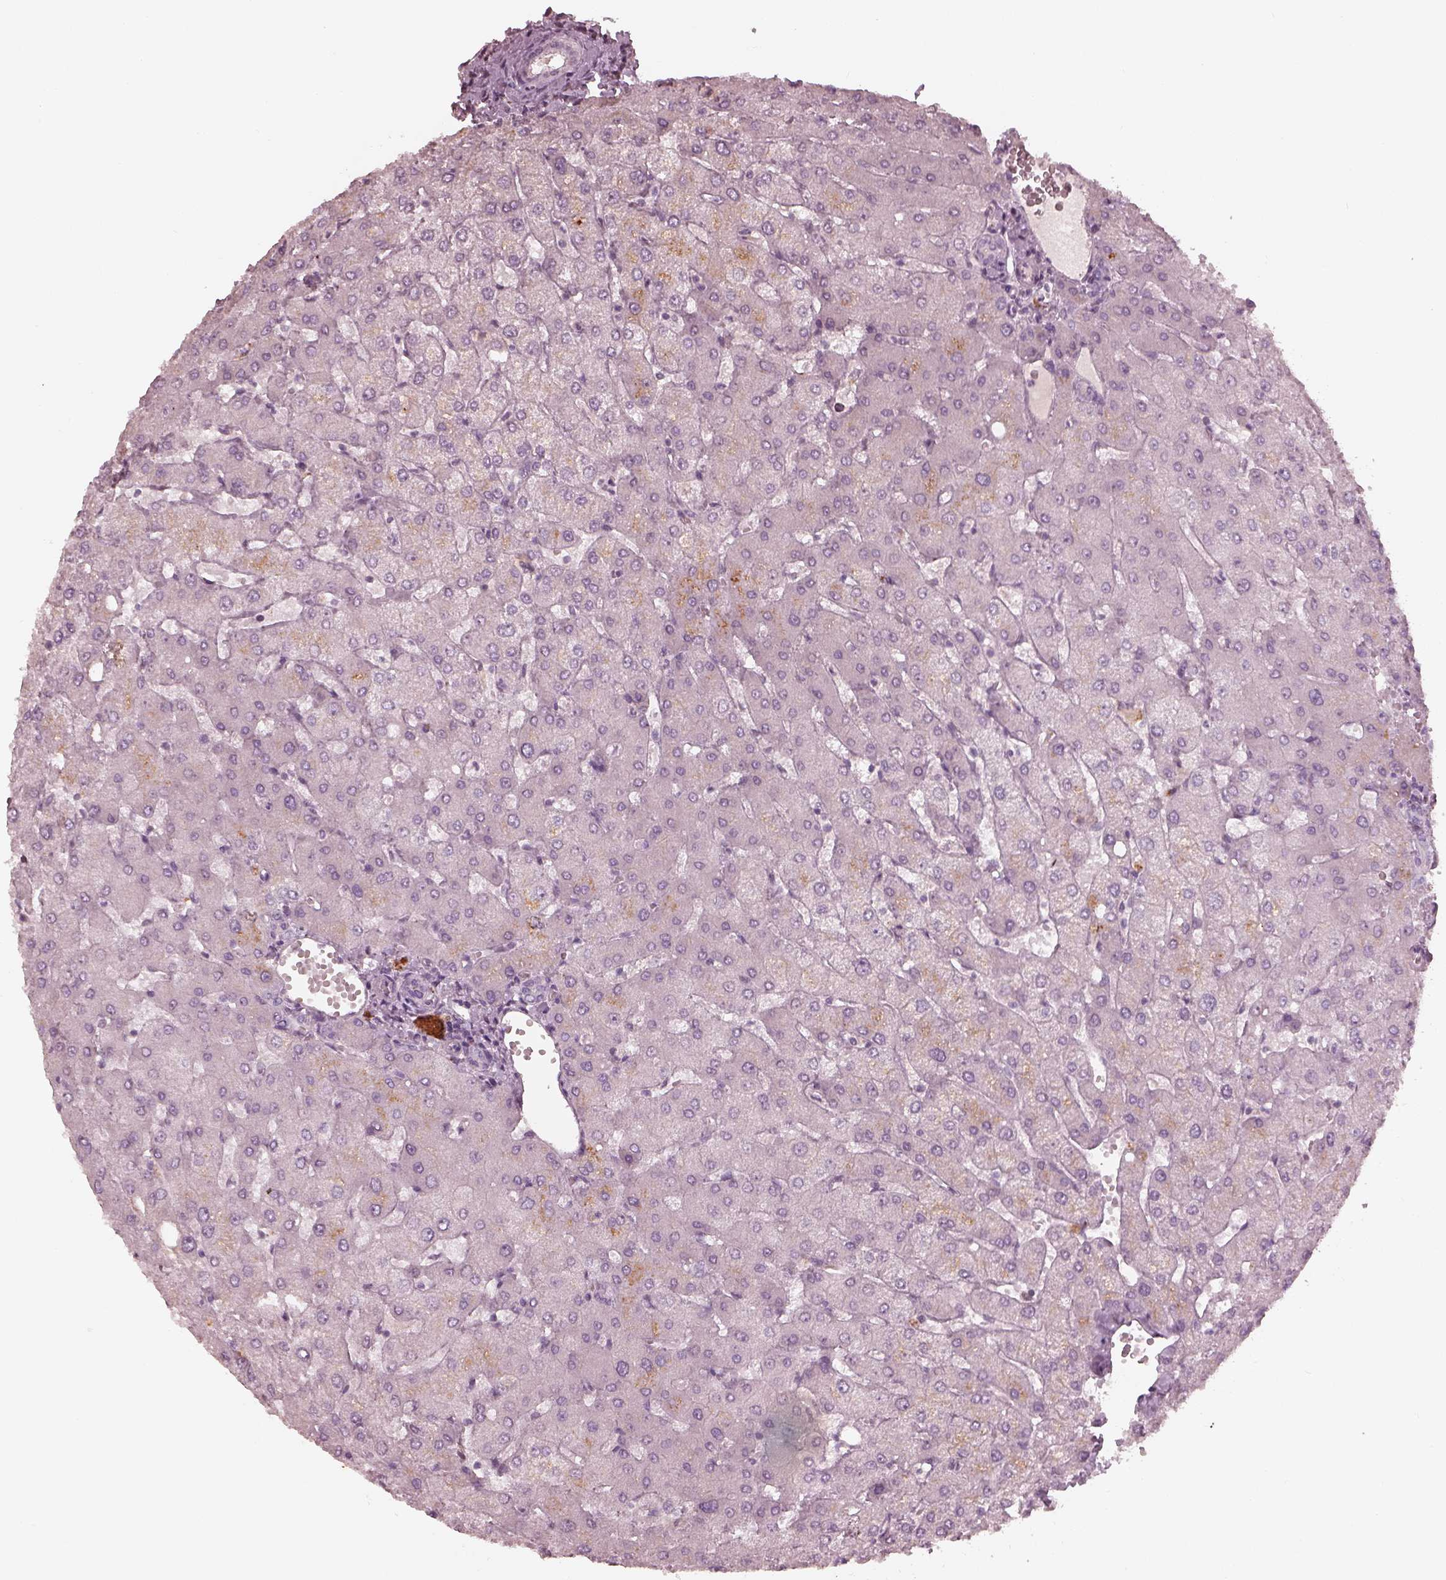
{"staining": {"intensity": "negative", "quantity": "none", "location": "none"}, "tissue": "liver", "cell_type": "Cholangiocytes", "image_type": "normal", "snomed": [{"axis": "morphology", "description": "Normal tissue, NOS"}, {"axis": "topography", "description": "Liver"}], "caption": "Cholangiocytes show no significant protein staining in unremarkable liver. The staining was performed using DAB to visualize the protein expression in brown, while the nuclei were stained in blue with hematoxylin (Magnification: 20x).", "gene": "ADRB3", "patient": {"sex": "female", "age": 54}}